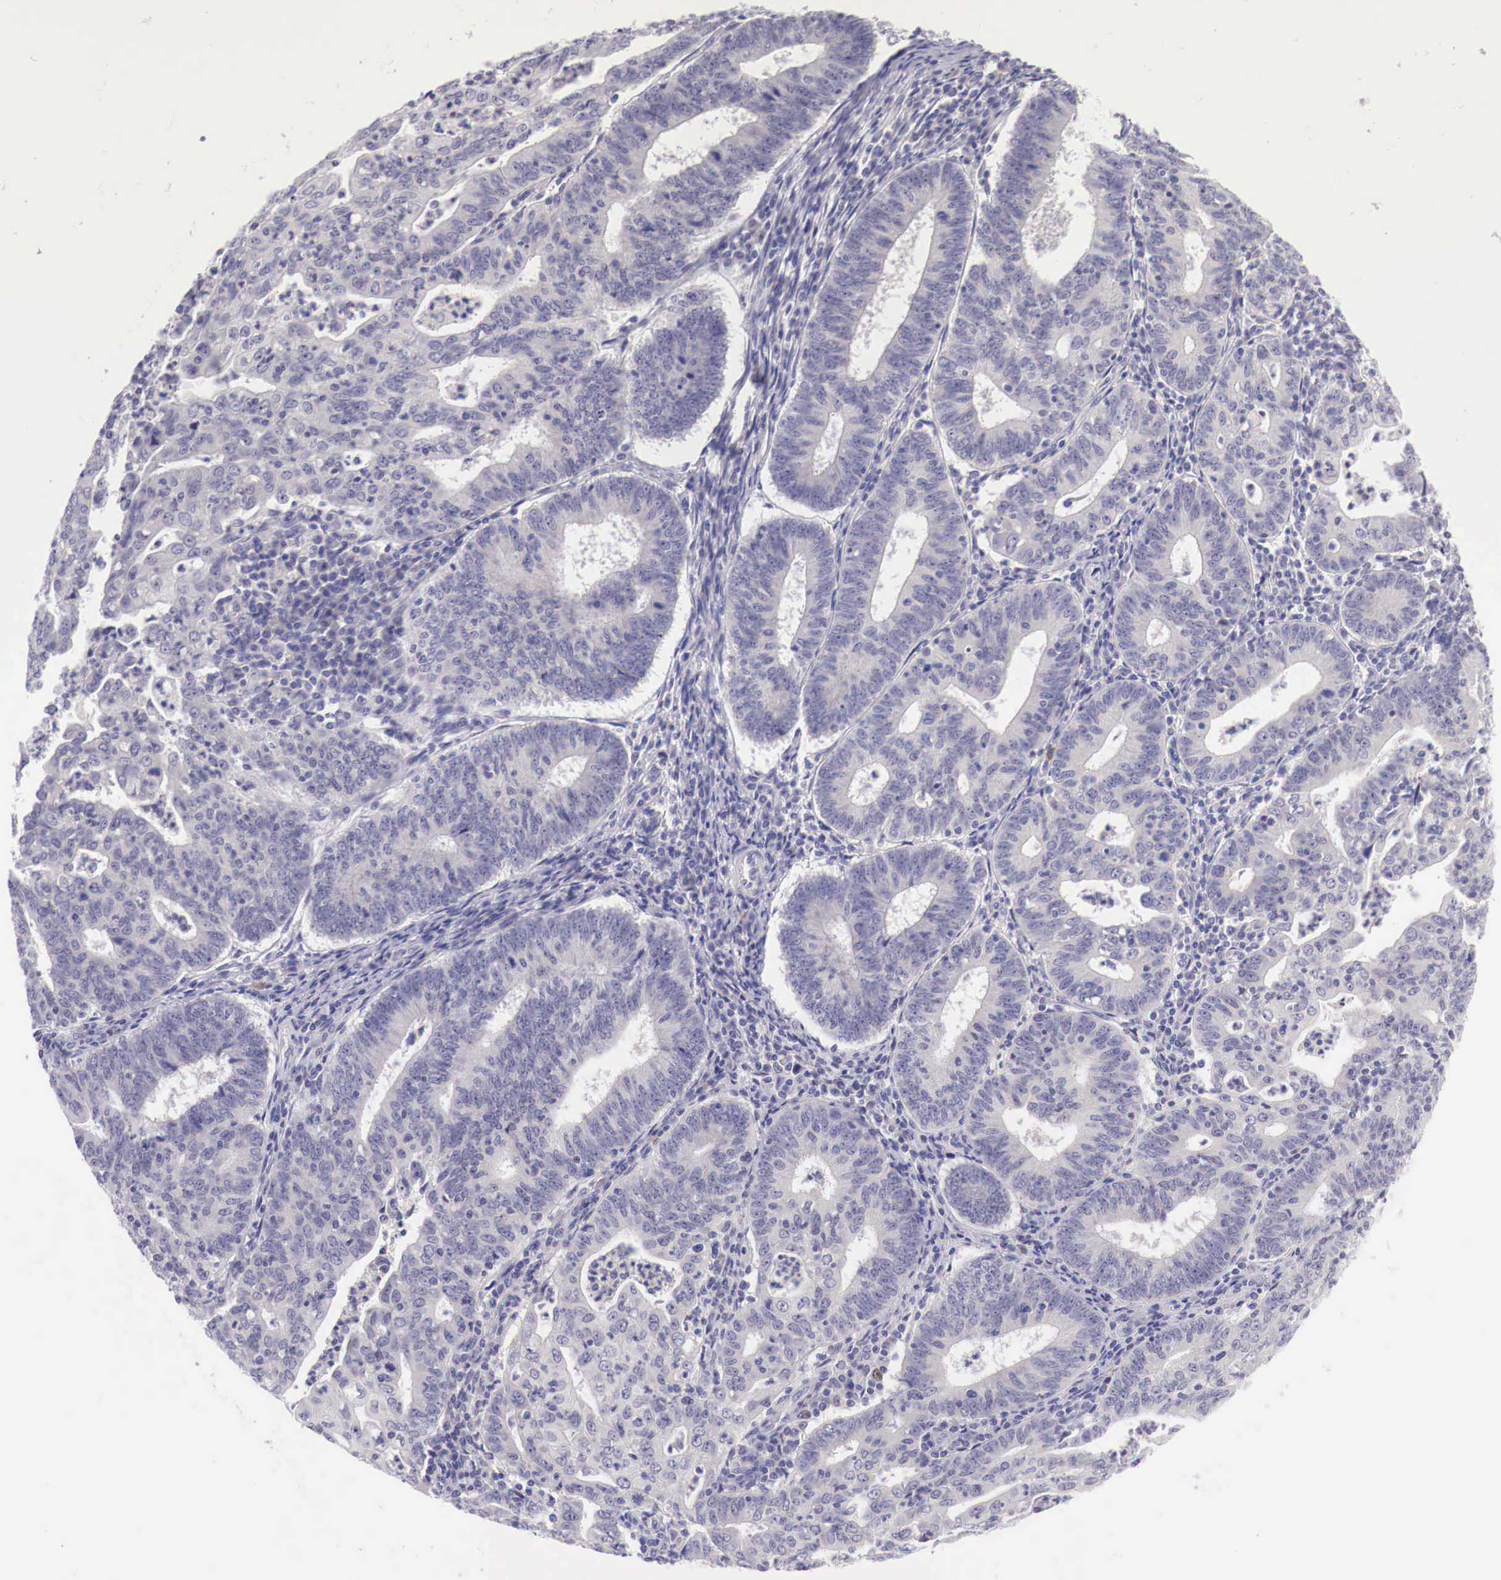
{"staining": {"intensity": "negative", "quantity": "none", "location": "none"}, "tissue": "endometrial cancer", "cell_type": "Tumor cells", "image_type": "cancer", "snomed": [{"axis": "morphology", "description": "Adenocarcinoma, NOS"}, {"axis": "topography", "description": "Endometrium"}], "caption": "Endometrial cancer (adenocarcinoma) was stained to show a protein in brown. There is no significant staining in tumor cells.", "gene": "BCL6", "patient": {"sex": "female", "age": 60}}